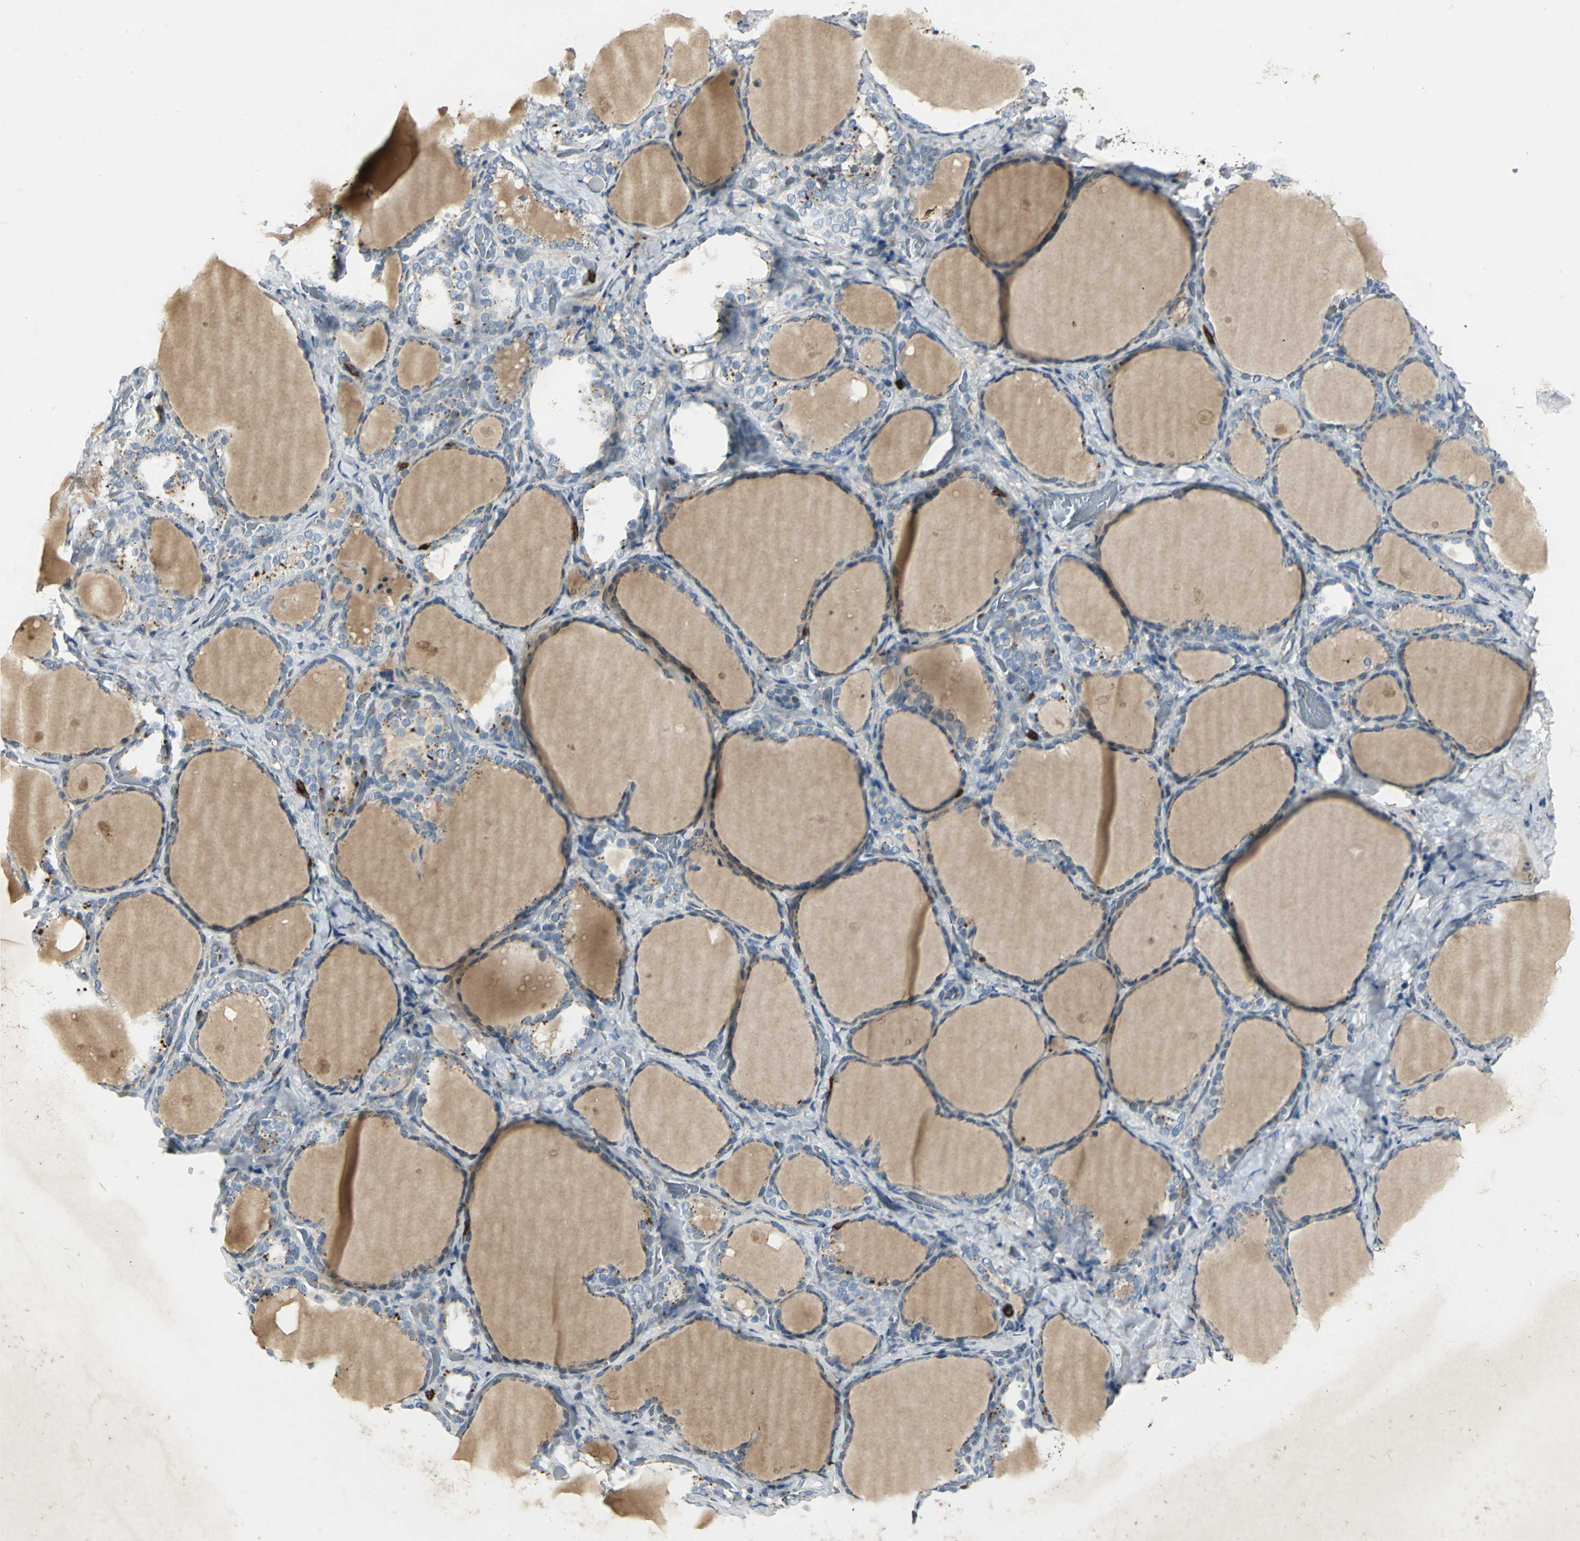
{"staining": {"intensity": "moderate", "quantity": "<25%", "location": "cytoplasmic/membranous"}, "tissue": "thyroid gland", "cell_type": "Glandular cells", "image_type": "normal", "snomed": [{"axis": "morphology", "description": "Normal tissue, NOS"}, {"axis": "morphology", "description": "Papillary adenocarcinoma, NOS"}, {"axis": "topography", "description": "Thyroid gland"}], "caption": "Immunohistochemistry of unremarkable thyroid gland reveals low levels of moderate cytoplasmic/membranous positivity in about <25% of glandular cells.", "gene": "TM9SF2", "patient": {"sex": "female", "age": 30}}